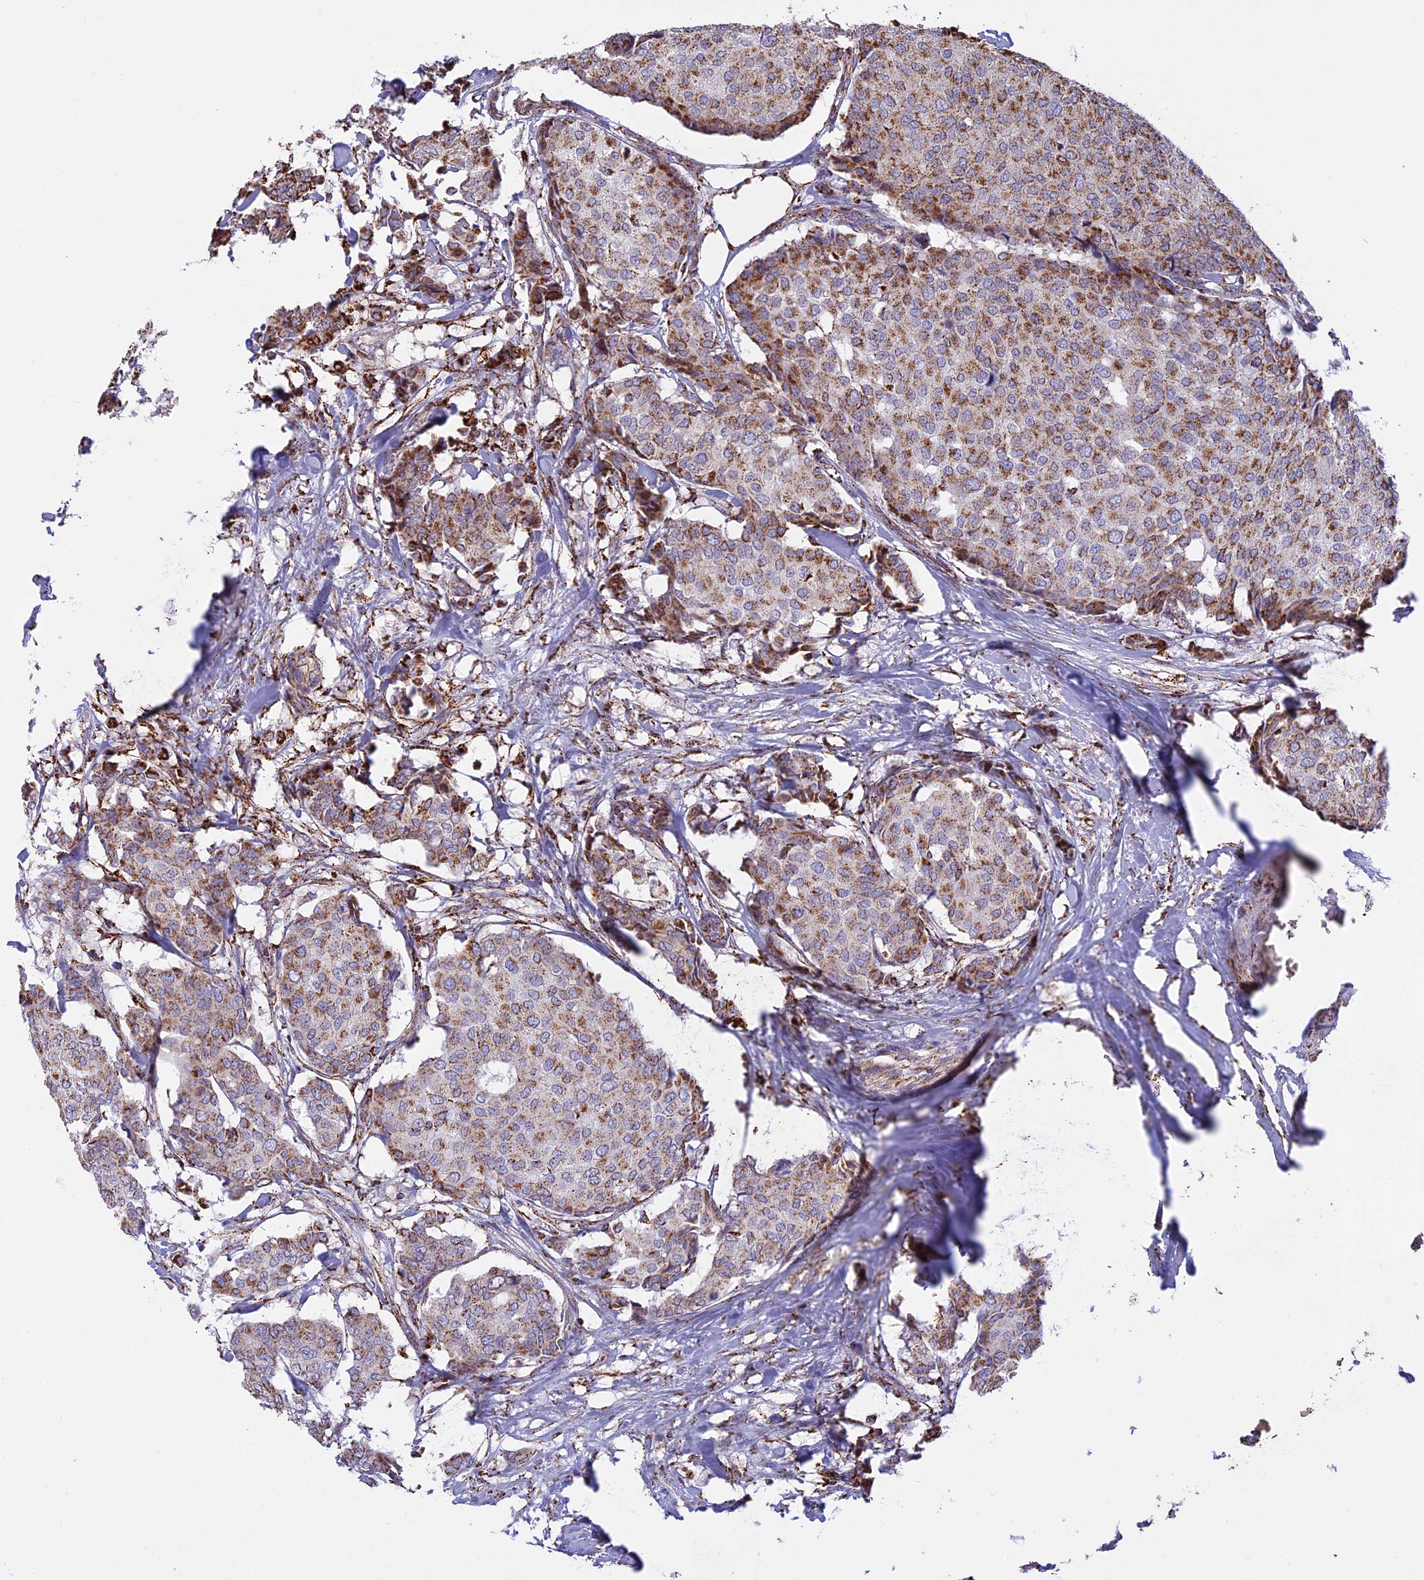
{"staining": {"intensity": "moderate", "quantity": "25%-75%", "location": "cytoplasmic/membranous"}, "tissue": "breast cancer", "cell_type": "Tumor cells", "image_type": "cancer", "snomed": [{"axis": "morphology", "description": "Duct carcinoma"}, {"axis": "topography", "description": "Breast"}], "caption": "There is medium levels of moderate cytoplasmic/membranous expression in tumor cells of intraductal carcinoma (breast), as demonstrated by immunohistochemical staining (brown color).", "gene": "KCNG1", "patient": {"sex": "female", "age": 75}}